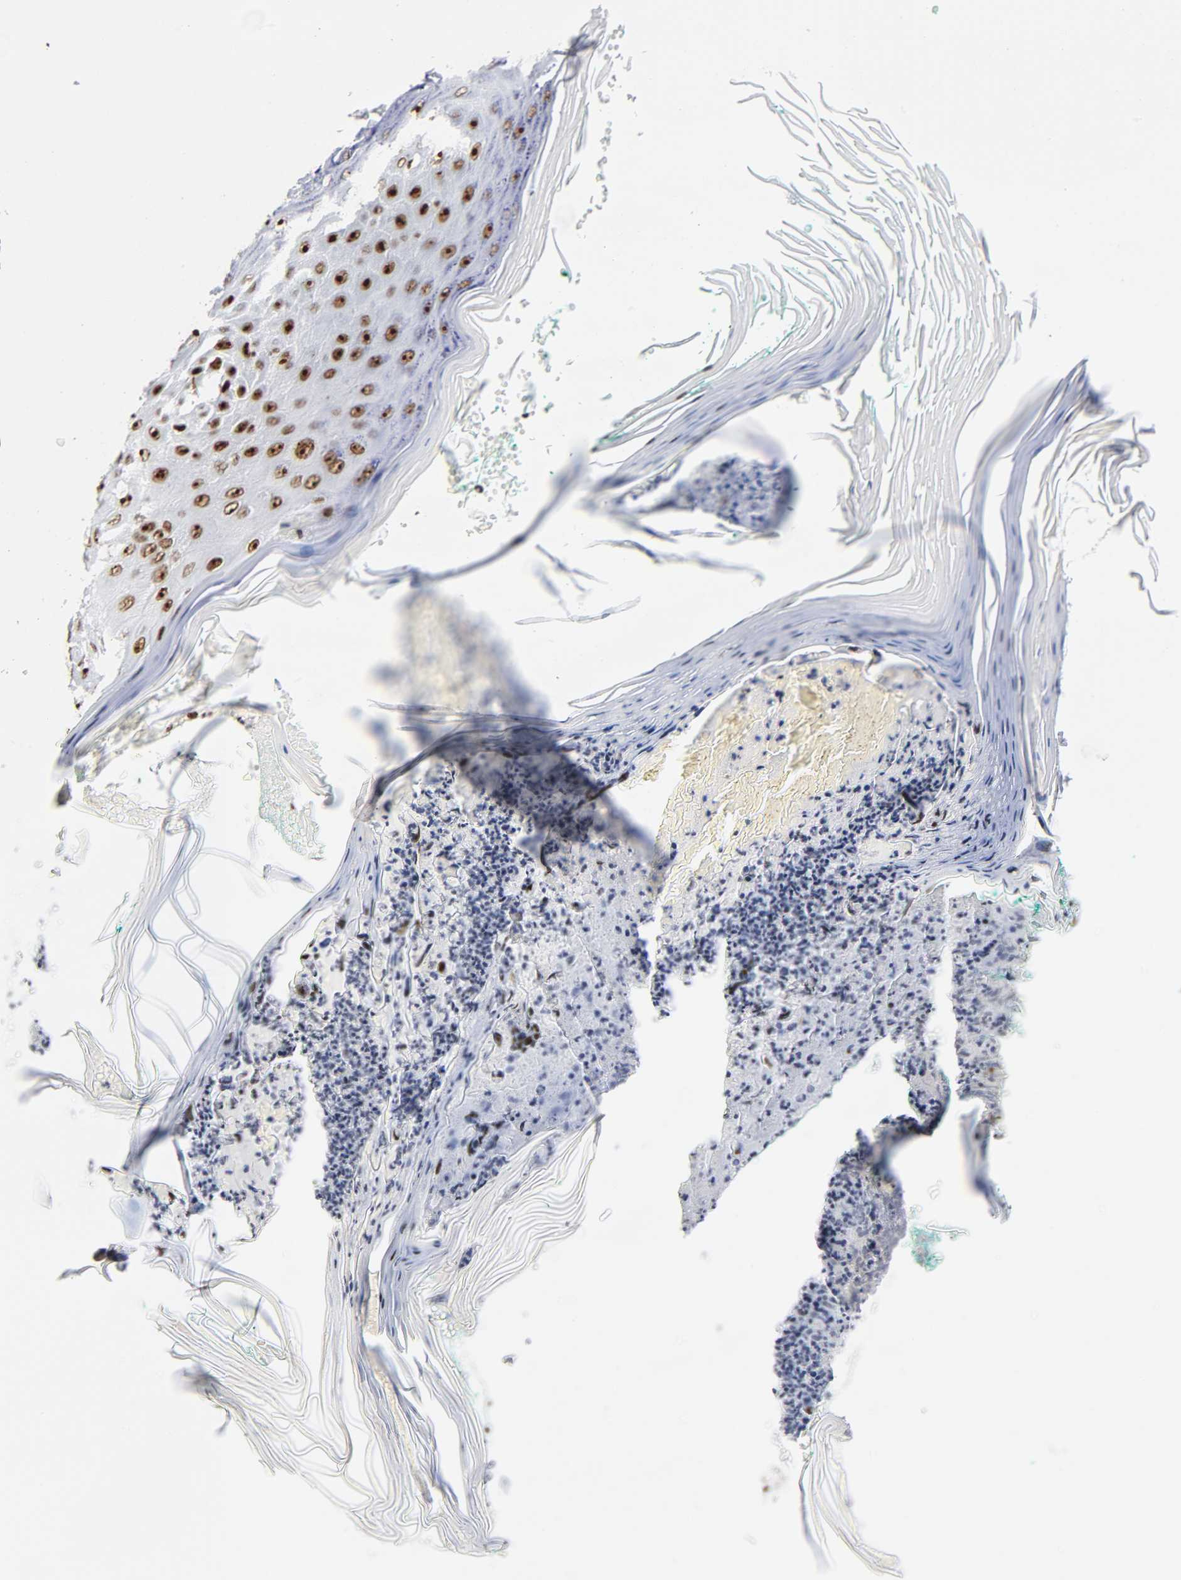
{"staining": {"intensity": "strong", "quantity": ">75%", "location": "nuclear"}, "tissue": "skin cancer", "cell_type": "Tumor cells", "image_type": "cancer", "snomed": [{"axis": "morphology", "description": "Normal tissue, NOS"}, {"axis": "morphology", "description": "Basal cell carcinoma"}, {"axis": "topography", "description": "Skin"}], "caption": "Protein expression analysis of human basal cell carcinoma (skin) reveals strong nuclear expression in approximately >75% of tumor cells.", "gene": "UBTF", "patient": {"sex": "male", "age": 77}}